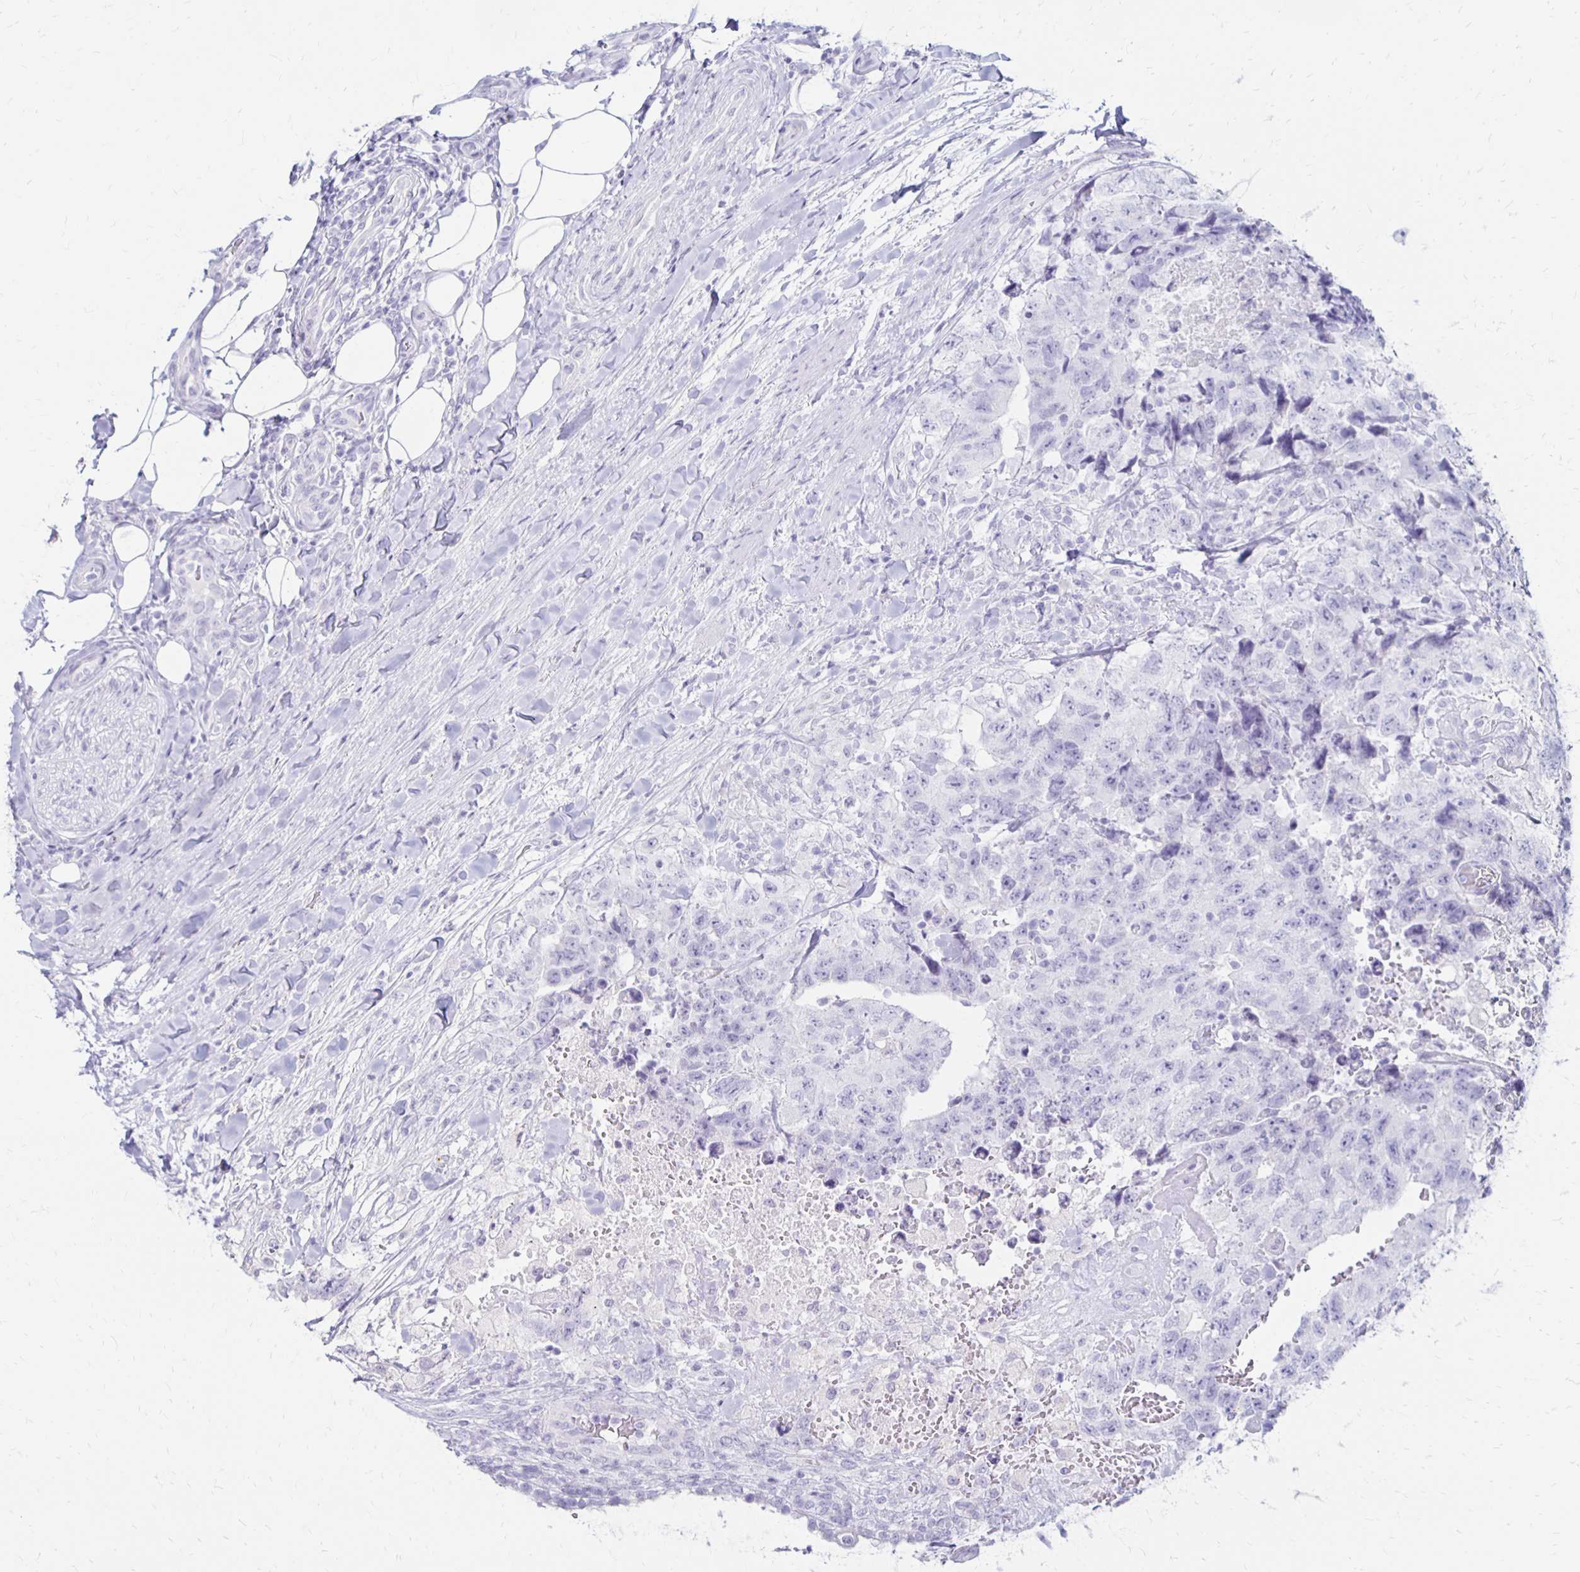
{"staining": {"intensity": "negative", "quantity": "none", "location": "none"}, "tissue": "testis cancer", "cell_type": "Tumor cells", "image_type": "cancer", "snomed": [{"axis": "morphology", "description": "Carcinoma, Embryonal, NOS"}, {"axis": "topography", "description": "Testis"}], "caption": "Immunohistochemistry image of neoplastic tissue: testis embryonal carcinoma stained with DAB reveals no significant protein expression in tumor cells. (DAB (3,3'-diaminobenzidine) immunohistochemistry visualized using brightfield microscopy, high magnification).", "gene": "RYR1", "patient": {"sex": "male", "age": 24}}